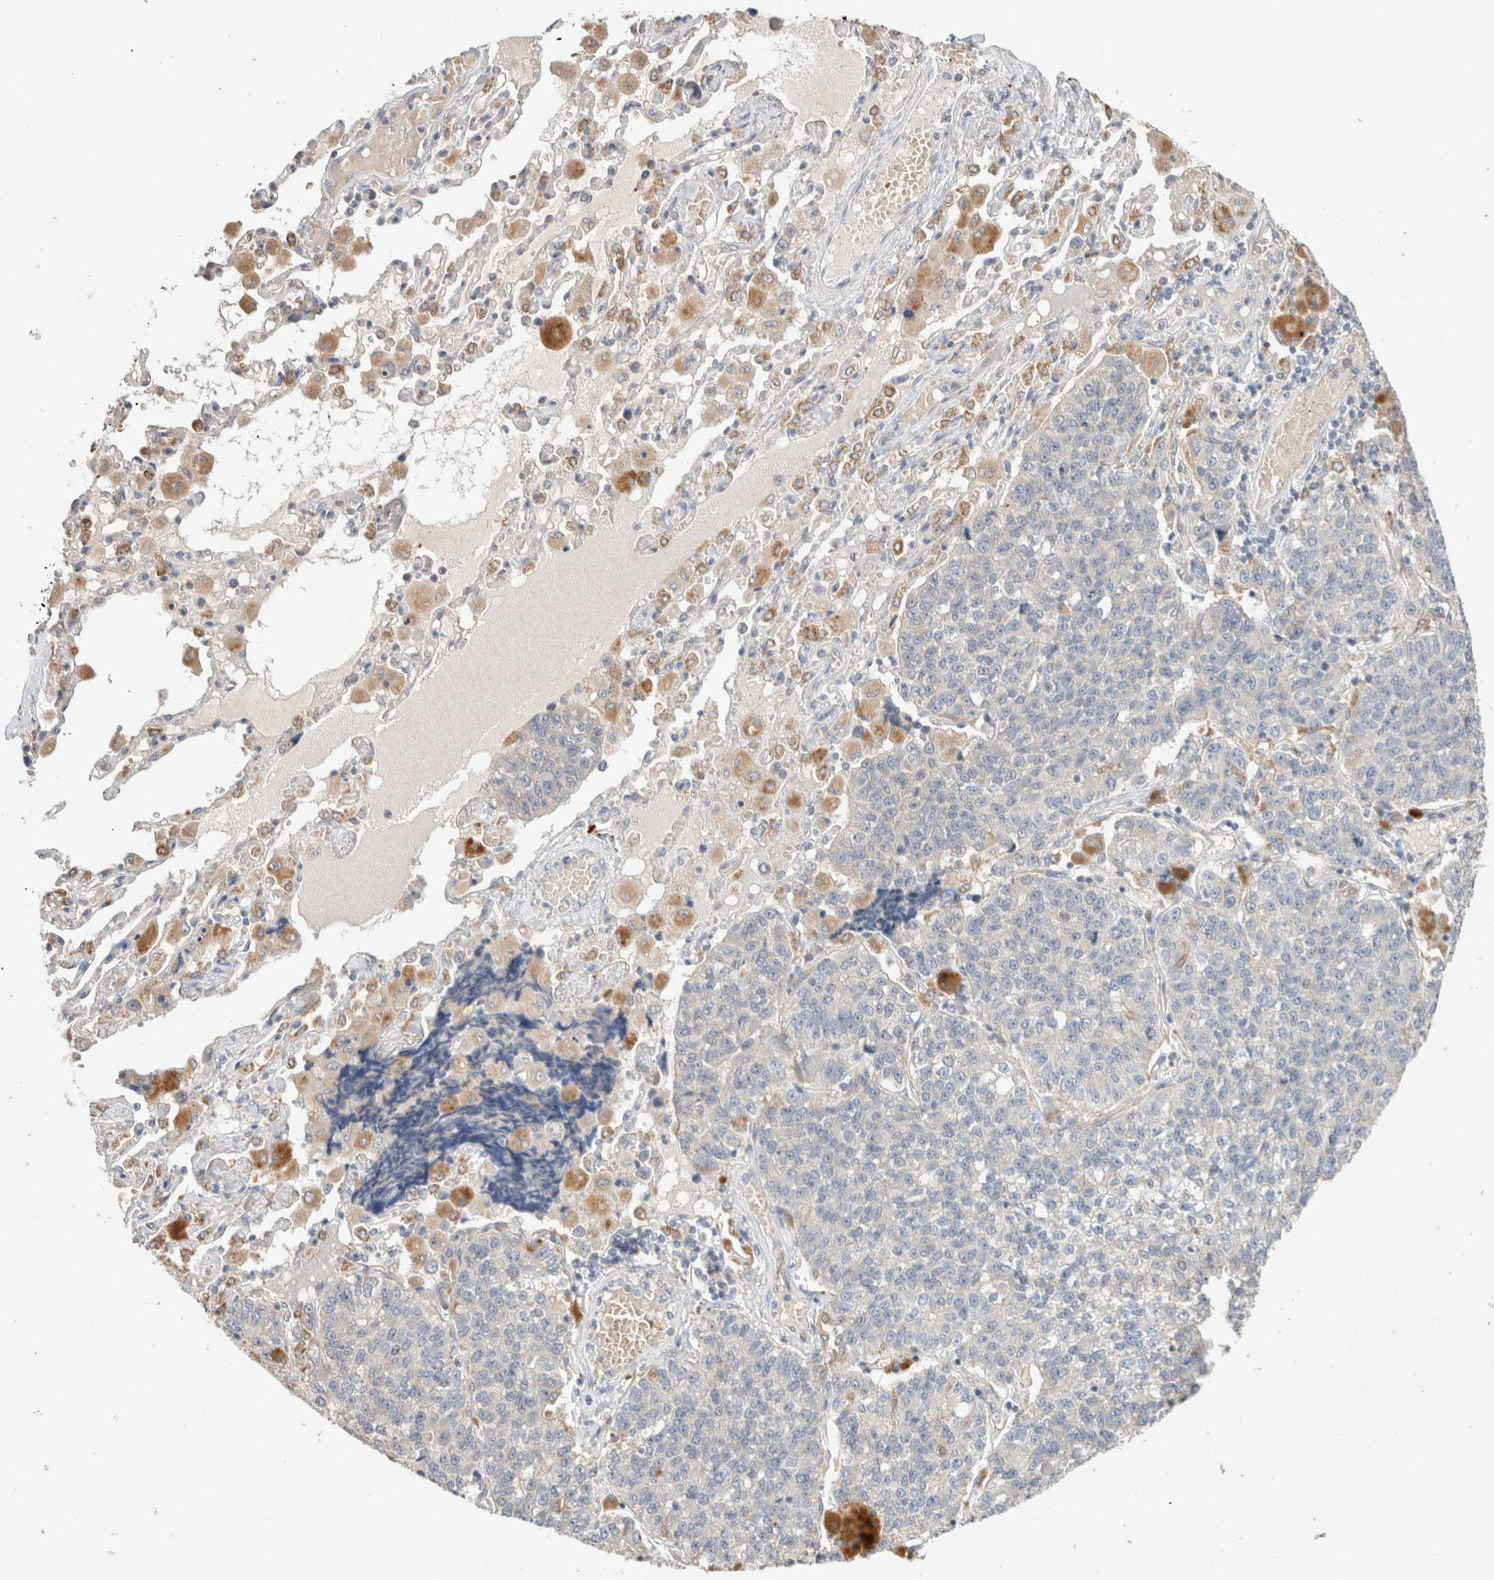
{"staining": {"intensity": "negative", "quantity": "none", "location": "none"}, "tissue": "lung cancer", "cell_type": "Tumor cells", "image_type": "cancer", "snomed": [{"axis": "morphology", "description": "Adenocarcinoma, NOS"}, {"axis": "topography", "description": "Lung"}], "caption": "A photomicrograph of adenocarcinoma (lung) stained for a protein demonstrates no brown staining in tumor cells.", "gene": "CA13", "patient": {"sex": "male", "age": 49}}